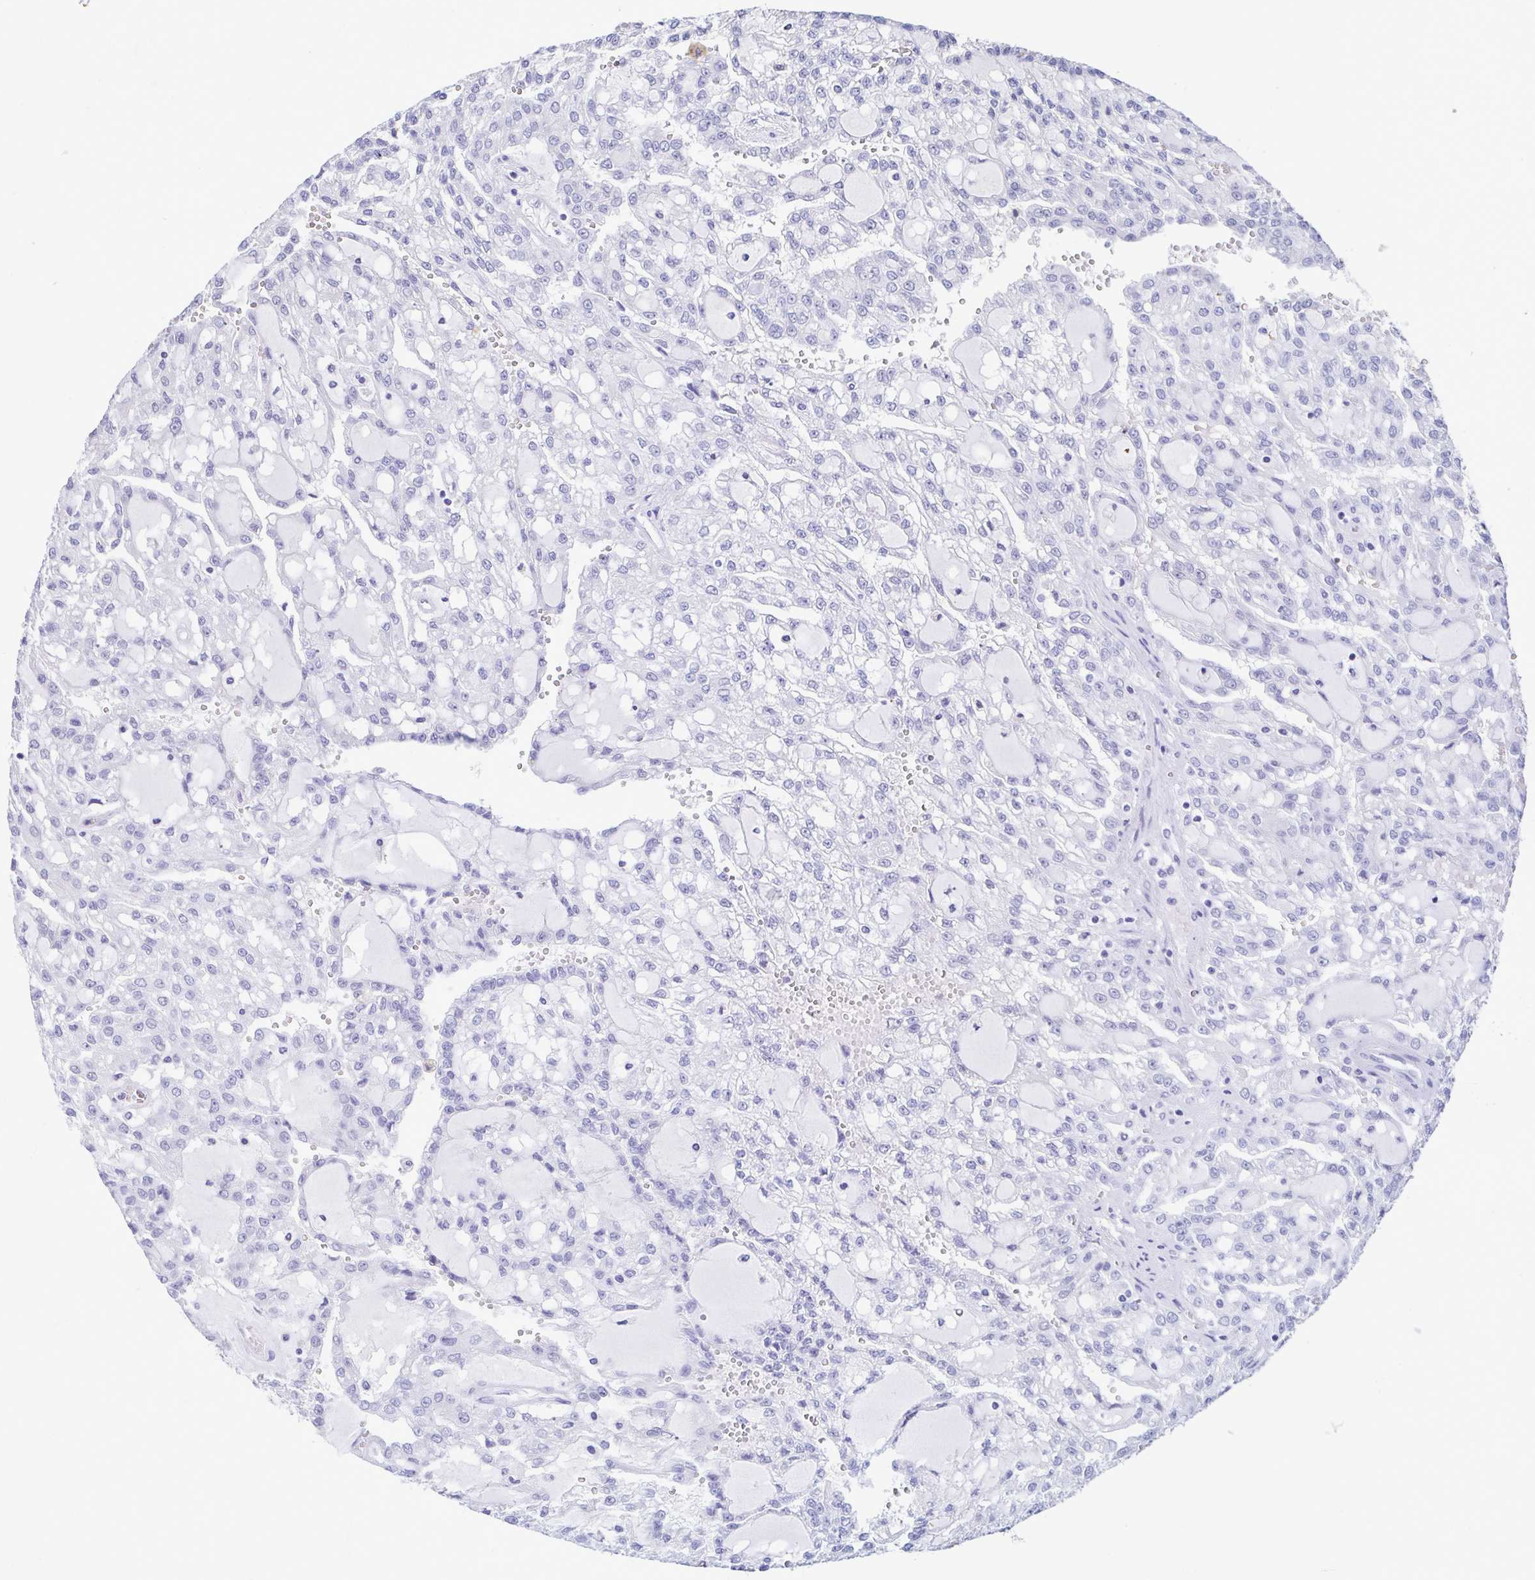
{"staining": {"intensity": "negative", "quantity": "none", "location": "none"}, "tissue": "renal cancer", "cell_type": "Tumor cells", "image_type": "cancer", "snomed": [{"axis": "morphology", "description": "Adenocarcinoma, NOS"}, {"axis": "topography", "description": "Kidney"}], "caption": "Renal cancer stained for a protein using immunohistochemistry exhibits no staining tumor cells.", "gene": "PERM1", "patient": {"sex": "male", "age": 63}}